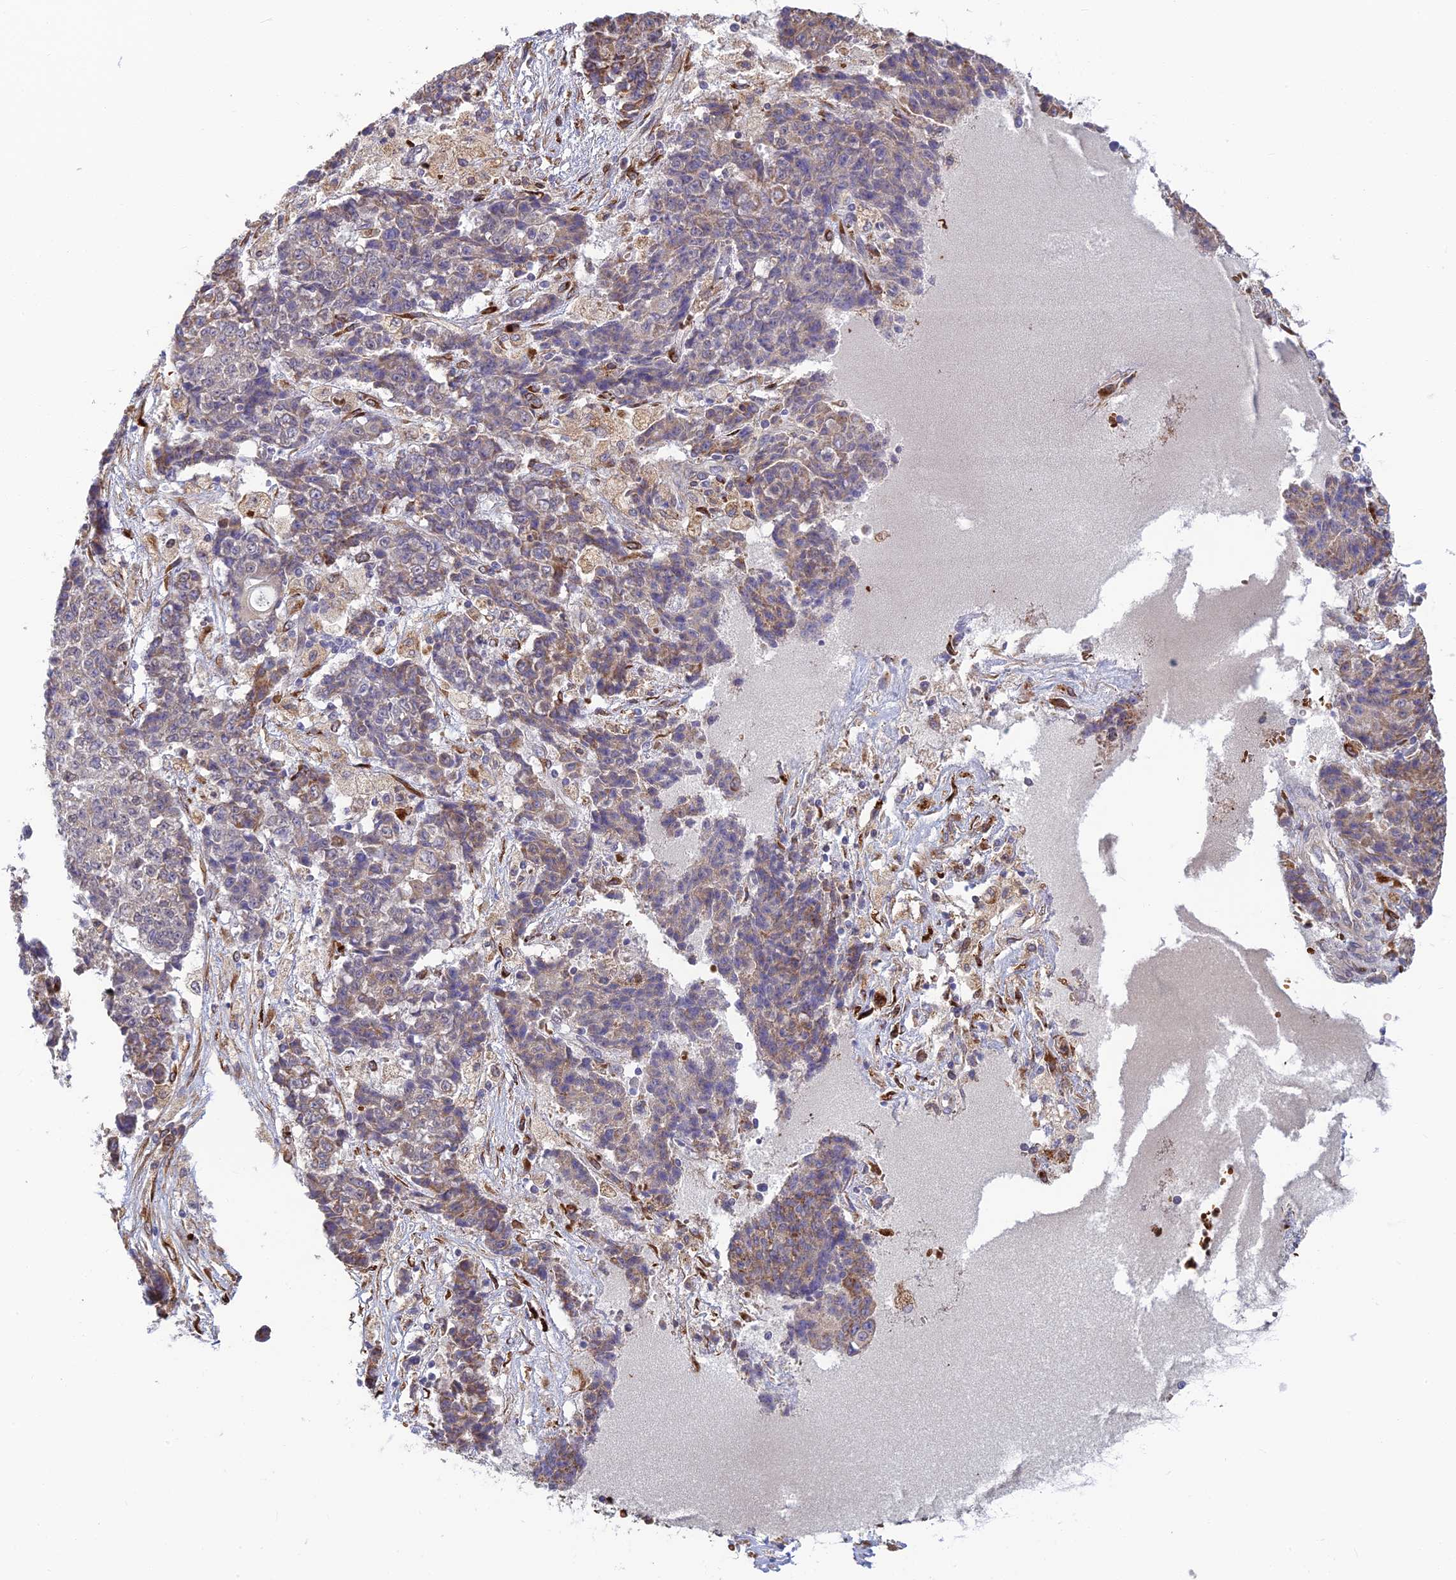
{"staining": {"intensity": "moderate", "quantity": "<25%", "location": "cytoplasmic/membranous"}, "tissue": "ovarian cancer", "cell_type": "Tumor cells", "image_type": "cancer", "snomed": [{"axis": "morphology", "description": "Carcinoma, endometroid"}, {"axis": "topography", "description": "Ovary"}], "caption": "Protein expression analysis of ovarian endometroid carcinoma exhibits moderate cytoplasmic/membranous expression in about <25% of tumor cells.", "gene": "UFSP2", "patient": {"sex": "female", "age": 42}}